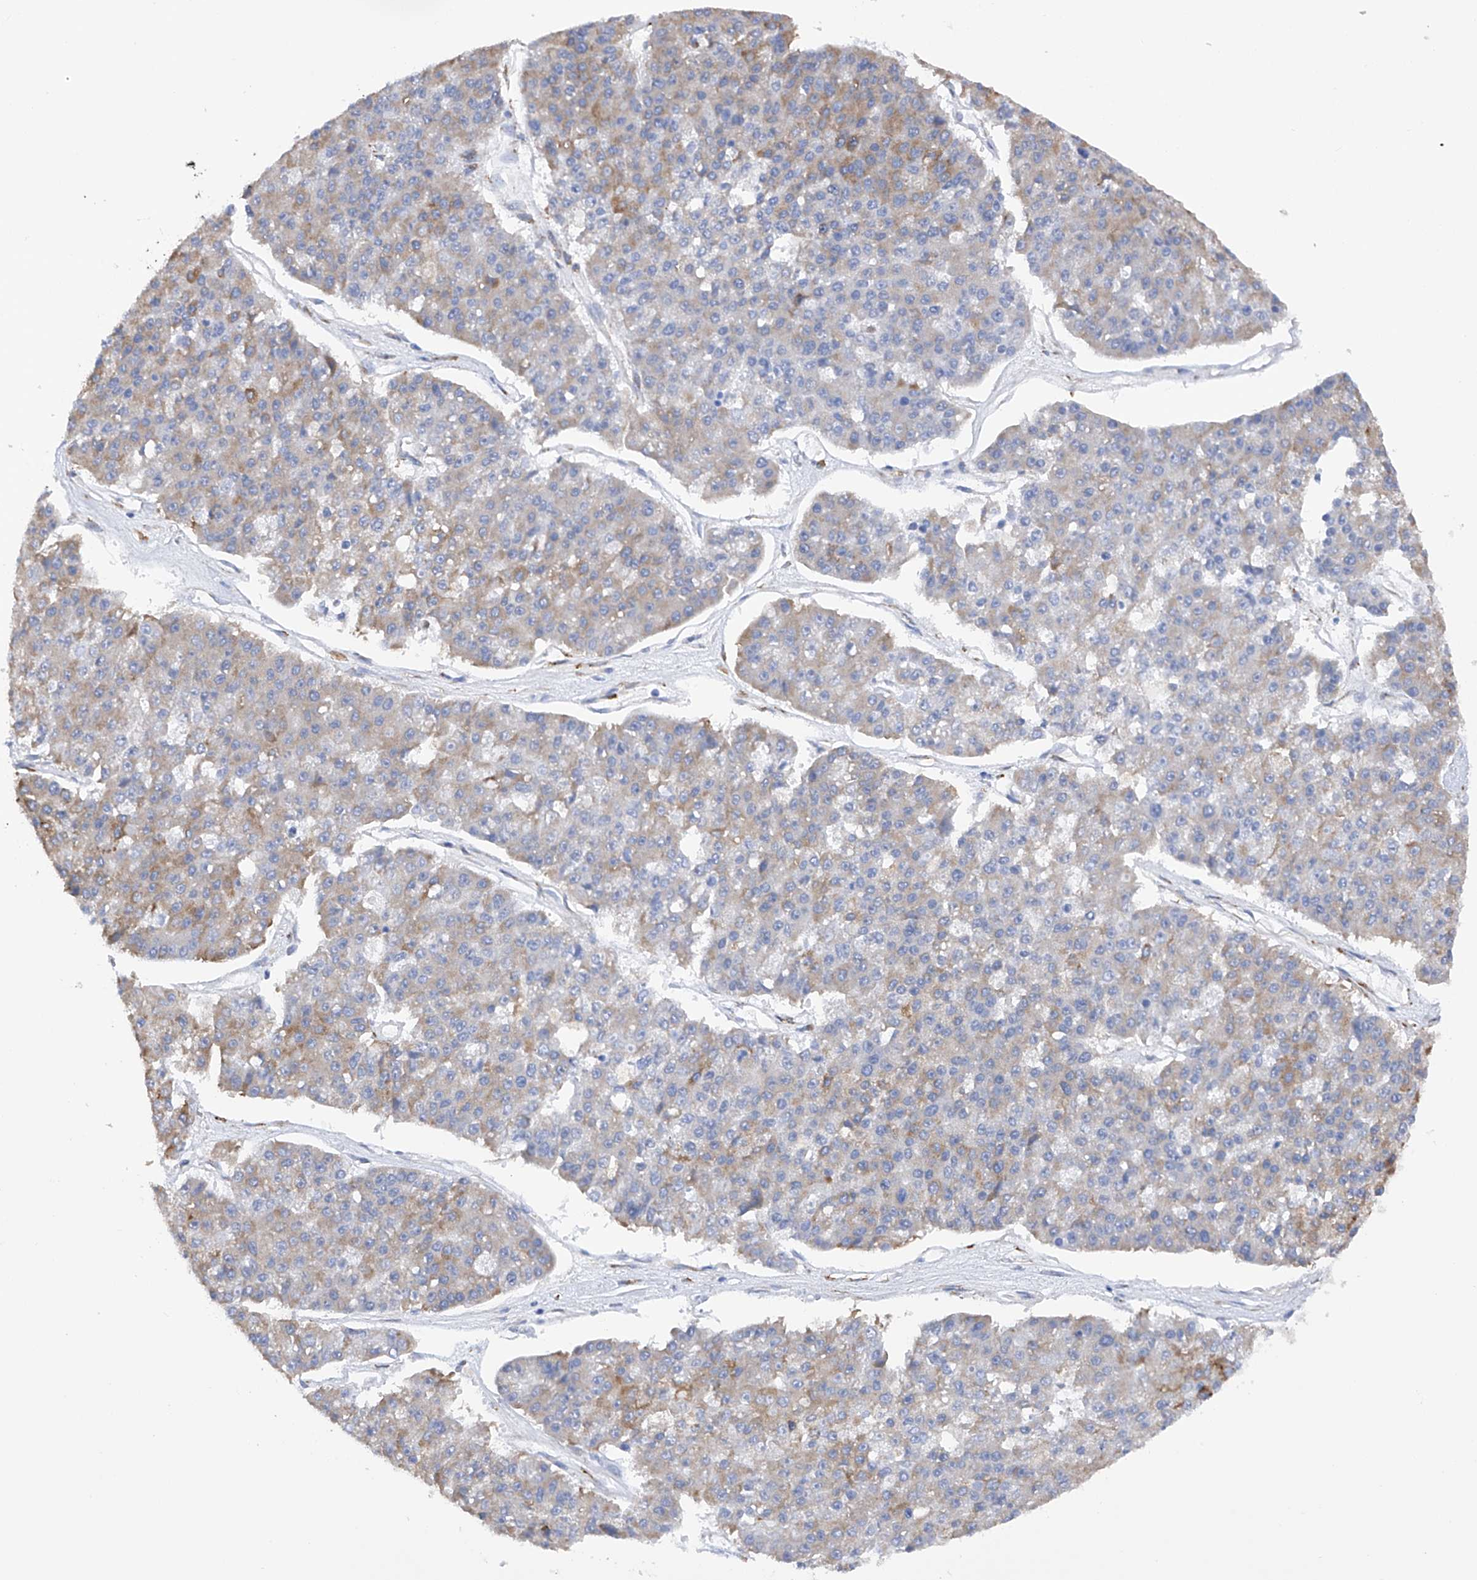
{"staining": {"intensity": "weak", "quantity": "25%-75%", "location": "cytoplasmic/membranous"}, "tissue": "pancreatic cancer", "cell_type": "Tumor cells", "image_type": "cancer", "snomed": [{"axis": "morphology", "description": "Adenocarcinoma, NOS"}, {"axis": "topography", "description": "Pancreas"}], "caption": "Protein positivity by IHC reveals weak cytoplasmic/membranous expression in about 25%-75% of tumor cells in pancreatic cancer (adenocarcinoma). The protein is shown in brown color, while the nuclei are stained blue.", "gene": "PDIA5", "patient": {"sex": "male", "age": 50}}